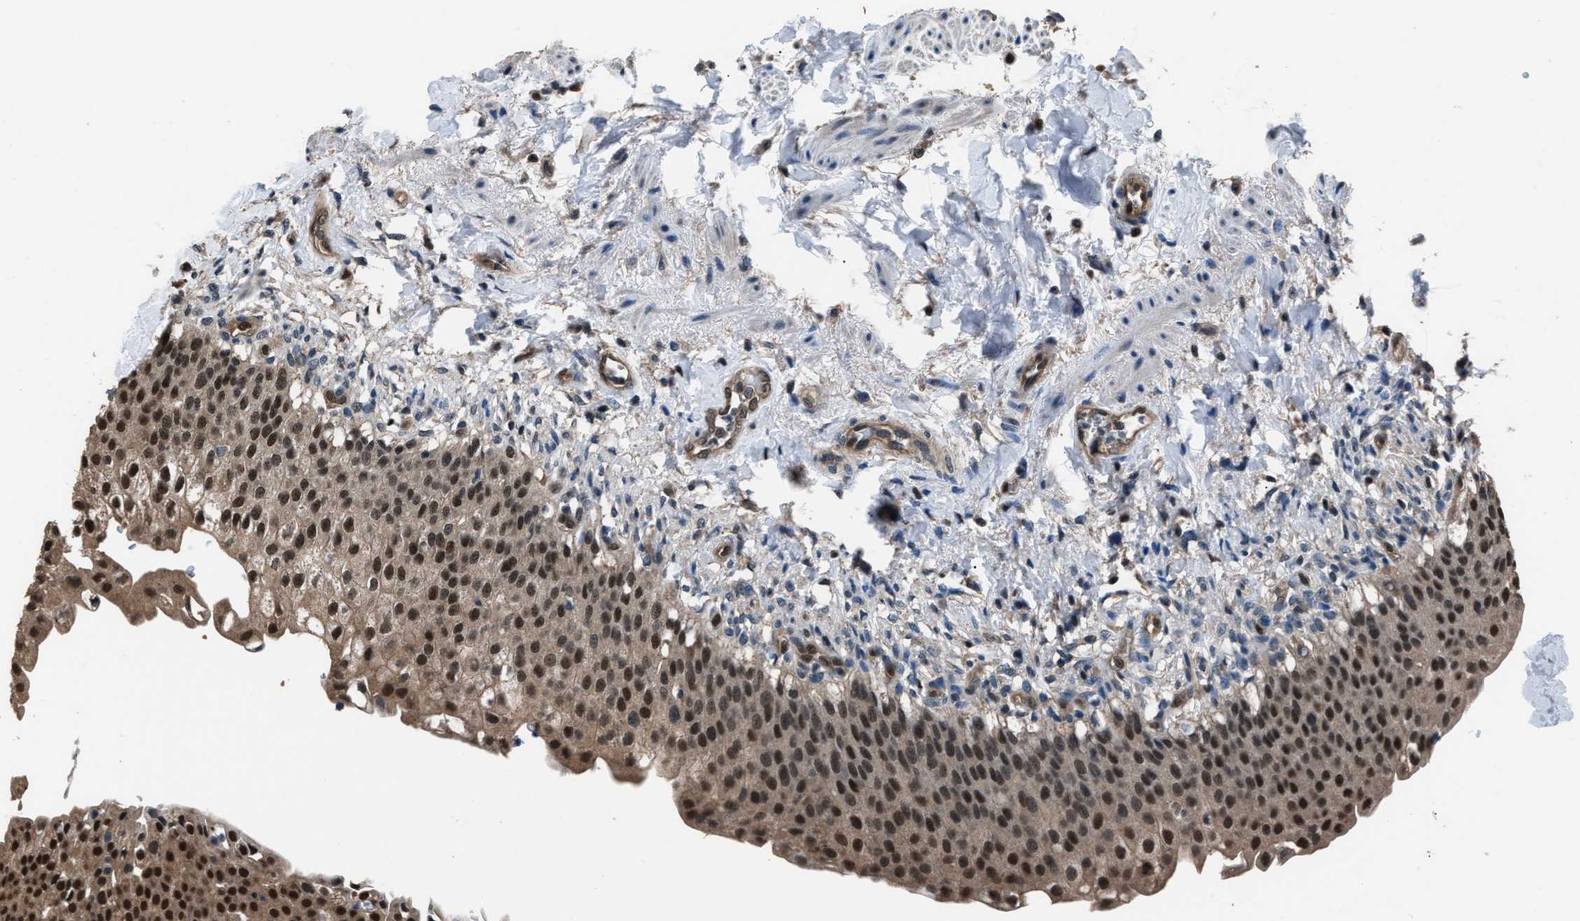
{"staining": {"intensity": "strong", "quantity": "25%-75%", "location": "cytoplasmic/membranous,nuclear"}, "tissue": "urinary bladder", "cell_type": "Urothelial cells", "image_type": "normal", "snomed": [{"axis": "morphology", "description": "Normal tissue, NOS"}, {"axis": "topography", "description": "Urinary bladder"}], "caption": "This photomicrograph exhibits IHC staining of normal urinary bladder, with high strong cytoplasmic/membranous,nuclear staining in approximately 25%-75% of urothelial cells.", "gene": "DFFA", "patient": {"sex": "female", "age": 60}}